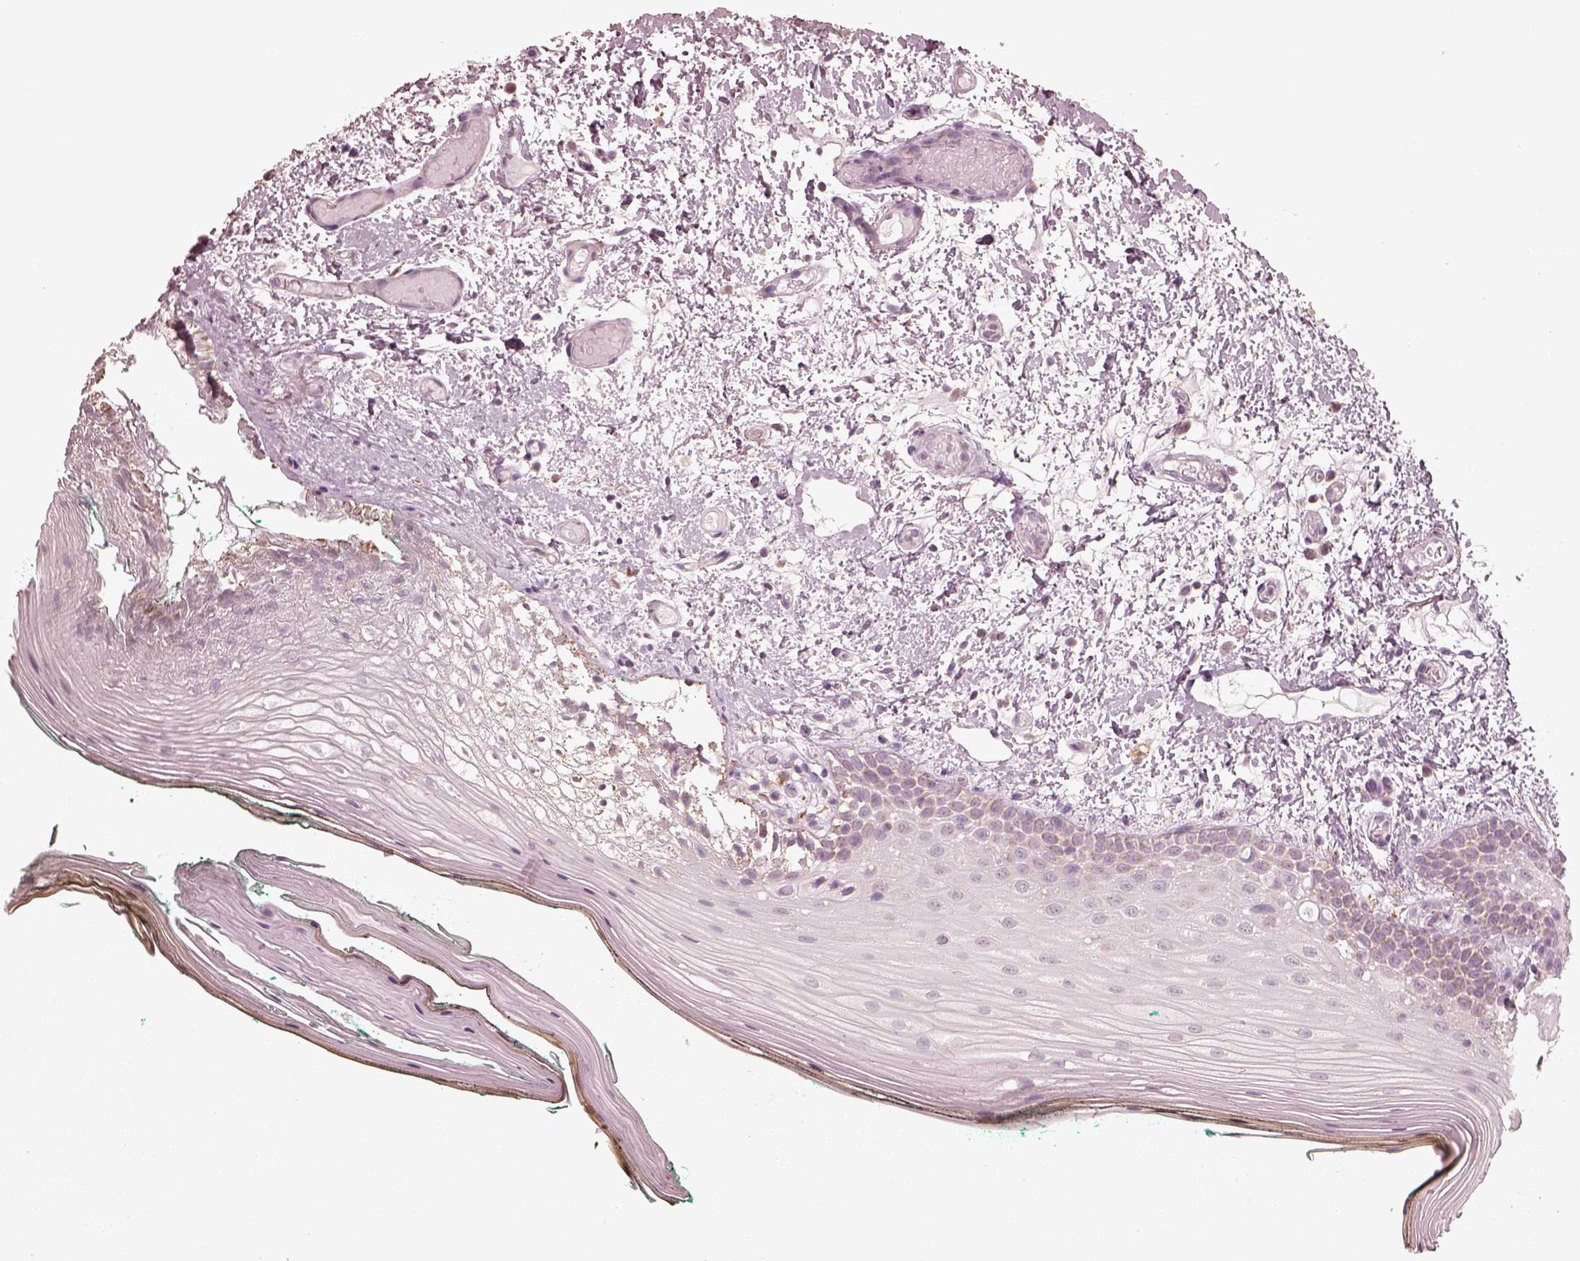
{"staining": {"intensity": "strong", "quantity": "25%-75%", "location": "cytoplasmic/membranous"}, "tissue": "oral mucosa", "cell_type": "Squamous epithelial cells", "image_type": "normal", "snomed": [{"axis": "morphology", "description": "Normal tissue, NOS"}, {"axis": "topography", "description": "Oral tissue"}], "caption": "Immunohistochemistry of normal oral mucosa displays high levels of strong cytoplasmic/membranous expression in about 25%-75% of squamous epithelial cells.", "gene": "ENTPD6", "patient": {"sex": "female", "age": 83}}